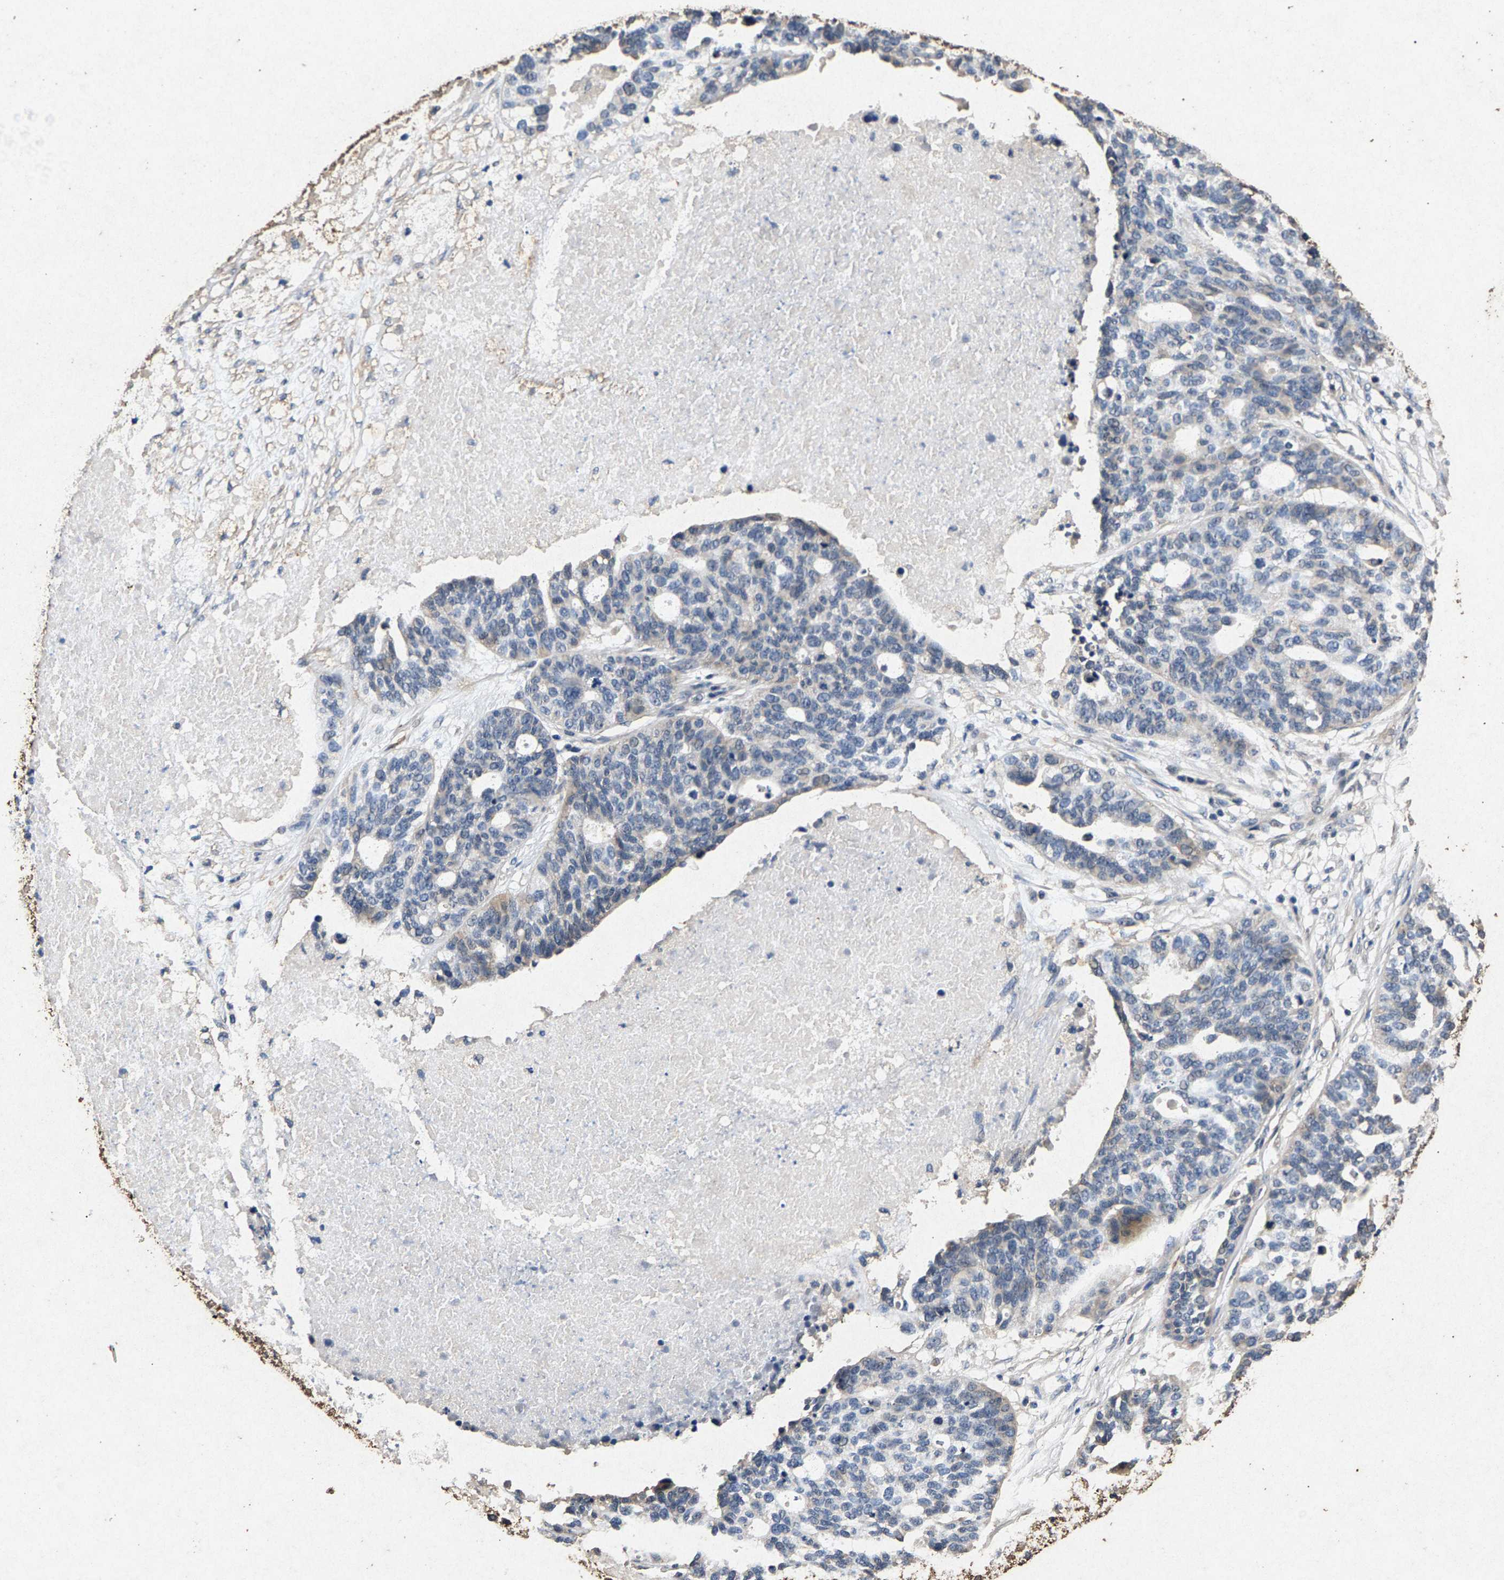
{"staining": {"intensity": "negative", "quantity": "none", "location": "none"}, "tissue": "ovarian cancer", "cell_type": "Tumor cells", "image_type": "cancer", "snomed": [{"axis": "morphology", "description": "Cystadenocarcinoma, serous, NOS"}, {"axis": "topography", "description": "Ovary"}], "caption": "A high-resolution histopathology image shows IHC staining of ovarian serous cystadenocarcinoma, which reveals no significant staining in tumor cells.", "gene": "PPP1CC", "patient": {"sex": "female", "age": 59}}